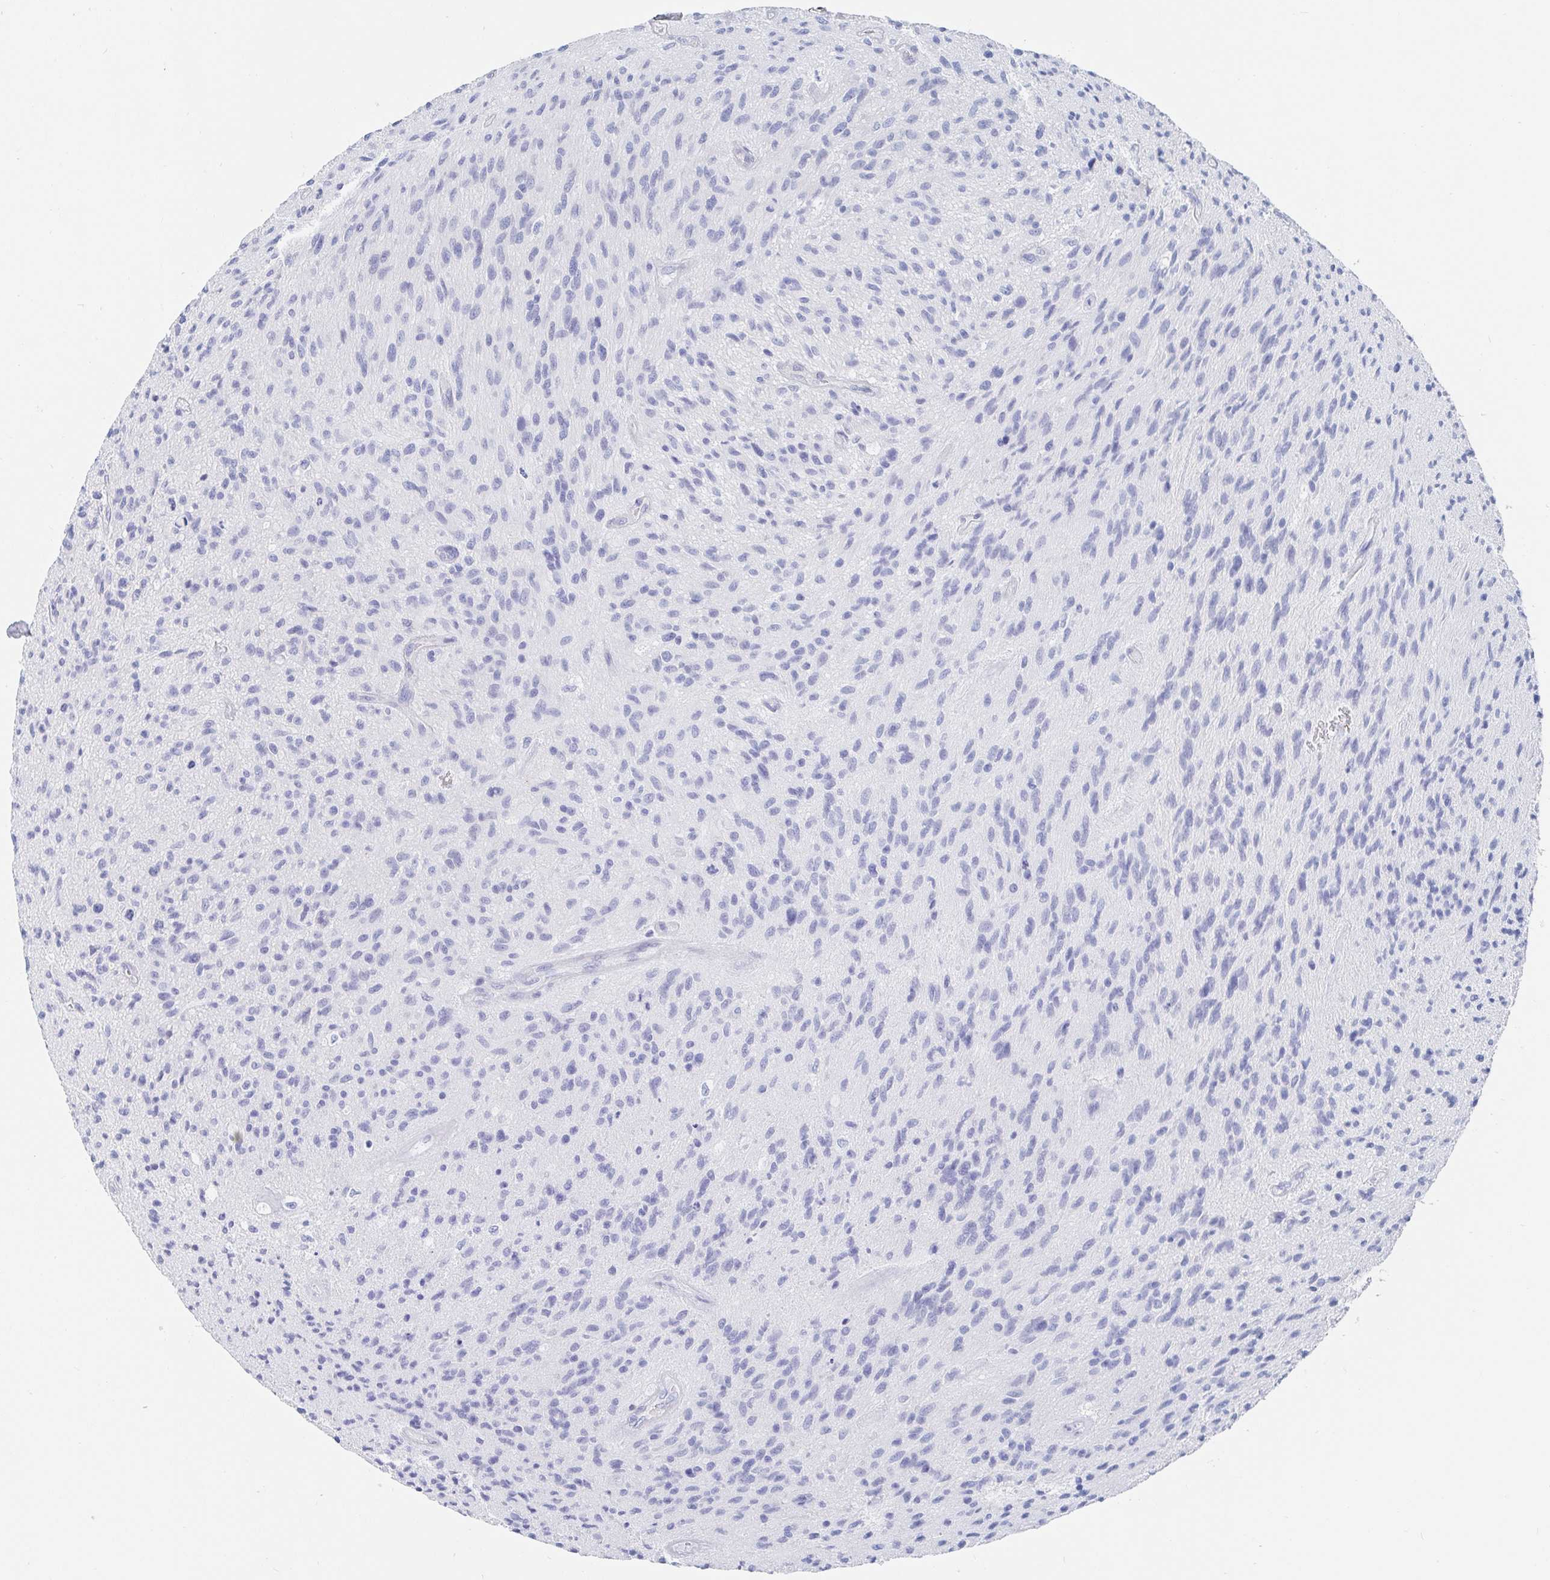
{"staining": {"intensity": "negative", "quantity": "none", "location": "none"}, "tissue": "glioma", "cell_type": "Tumor cells", "image_type": "cancer", "snomed": [{"axis": "morphology", "description": "Glioma, malignant, High grade"}, {"axis": "topography", "description": "Brain"}], "caption": "Immunohistochemistry (IHC) of malignant high-grade glioma displays no expression in tumor cells.", "gene": "PACSIN1", "patient": {"sex": "male", "age": 54}}